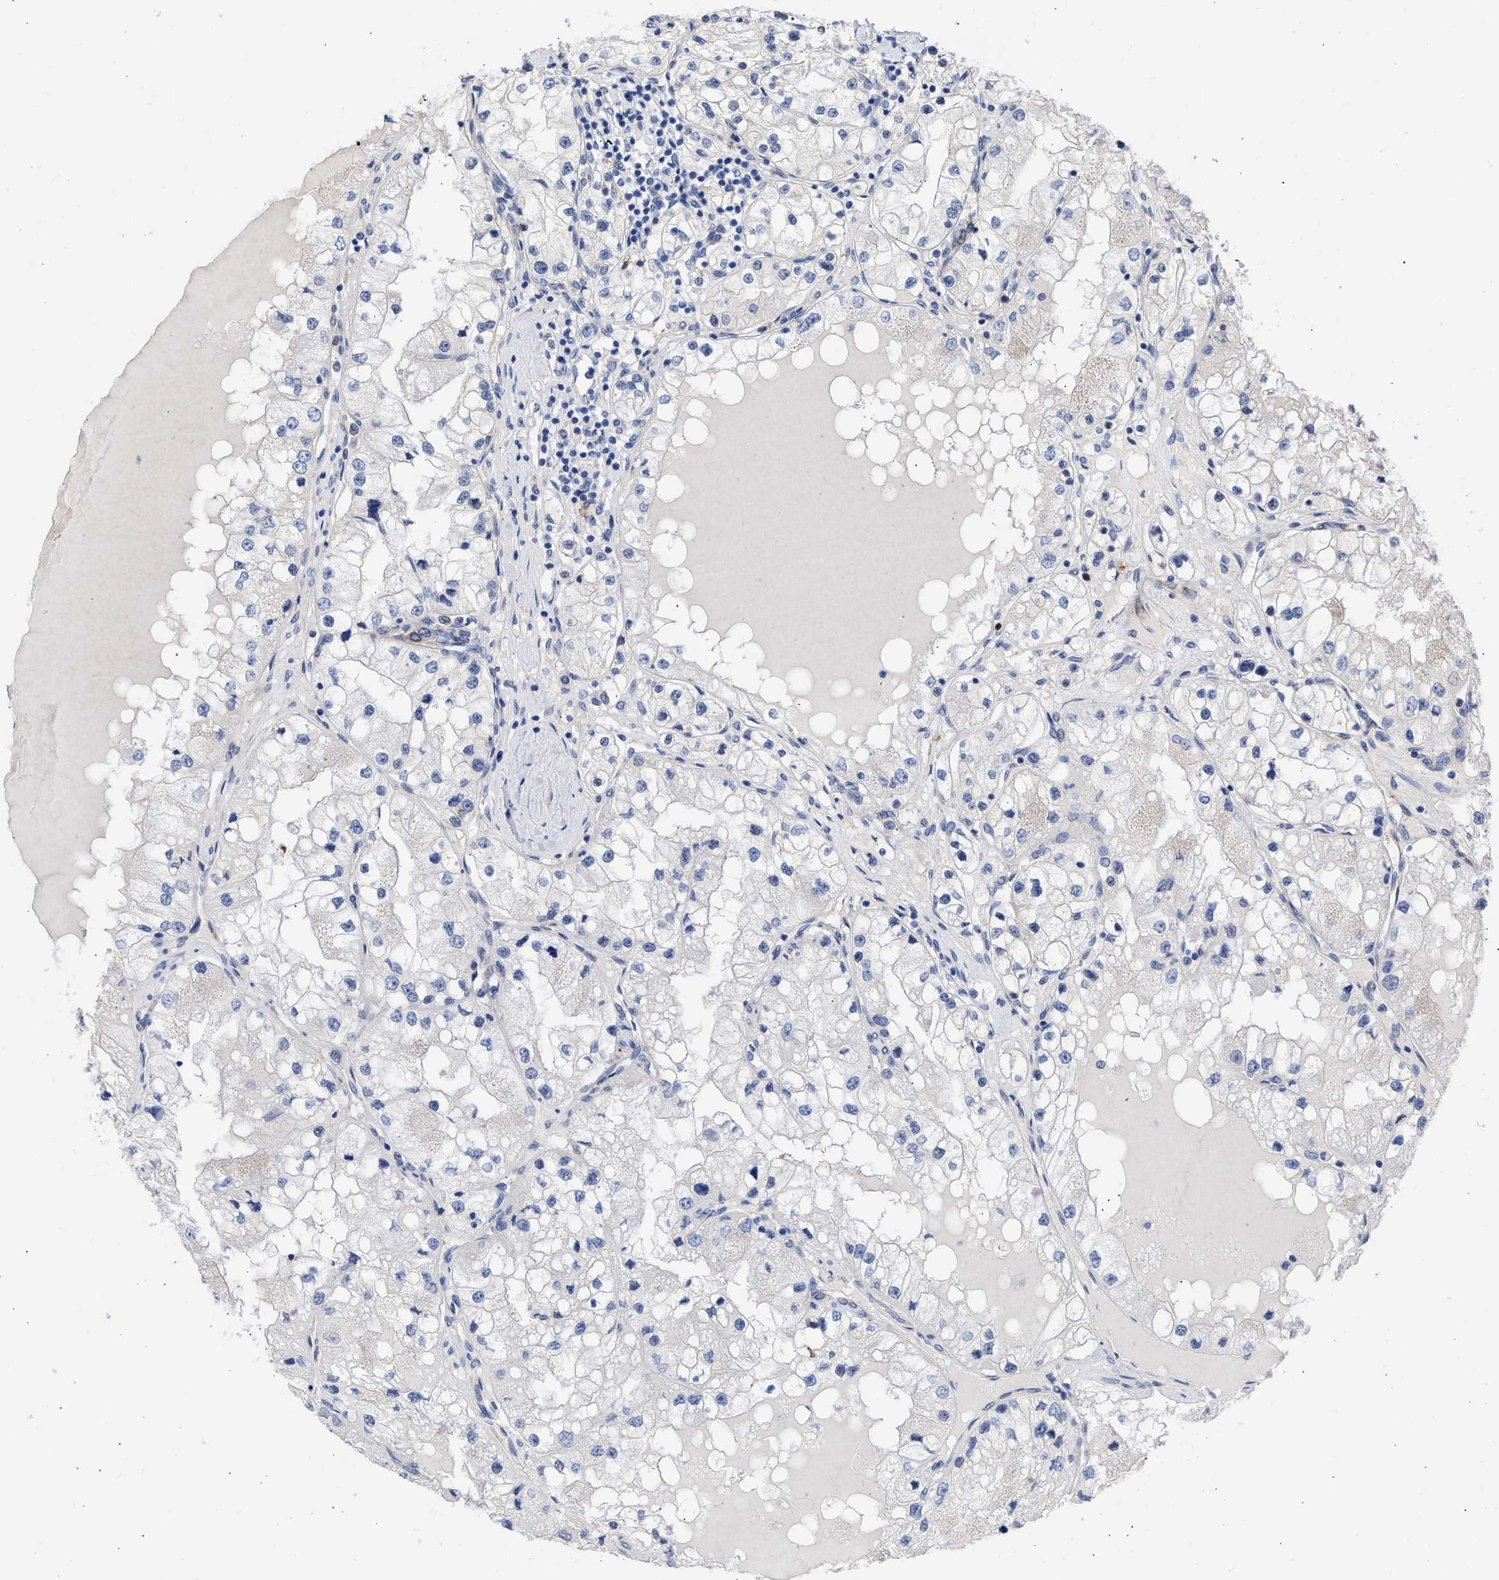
{"staining": {"intensity": "negative", "quantity": "none", "location": "none"}, "tissue": "renal cancer", "cell_type": "Tumor cells", "image_type": "cancer", "snomed": [{"axis": "morphology", "description": "Adenocarcinoma, NOS"}, {"axis": "topography", "description": "Kidney"}], "caption": "A histopathology image of human renal cancer (adenocarcinoma) is negative for staining in tumor cells. Brightfield microscopy of immunohistochemistry (IHC) stained with DAB (3,3'-diaminobenzidine) (brown) and hematoxylin (blue), captured at high magnification.", "gene": "THRA", "patient": {"sex": "male", "age": 68}}